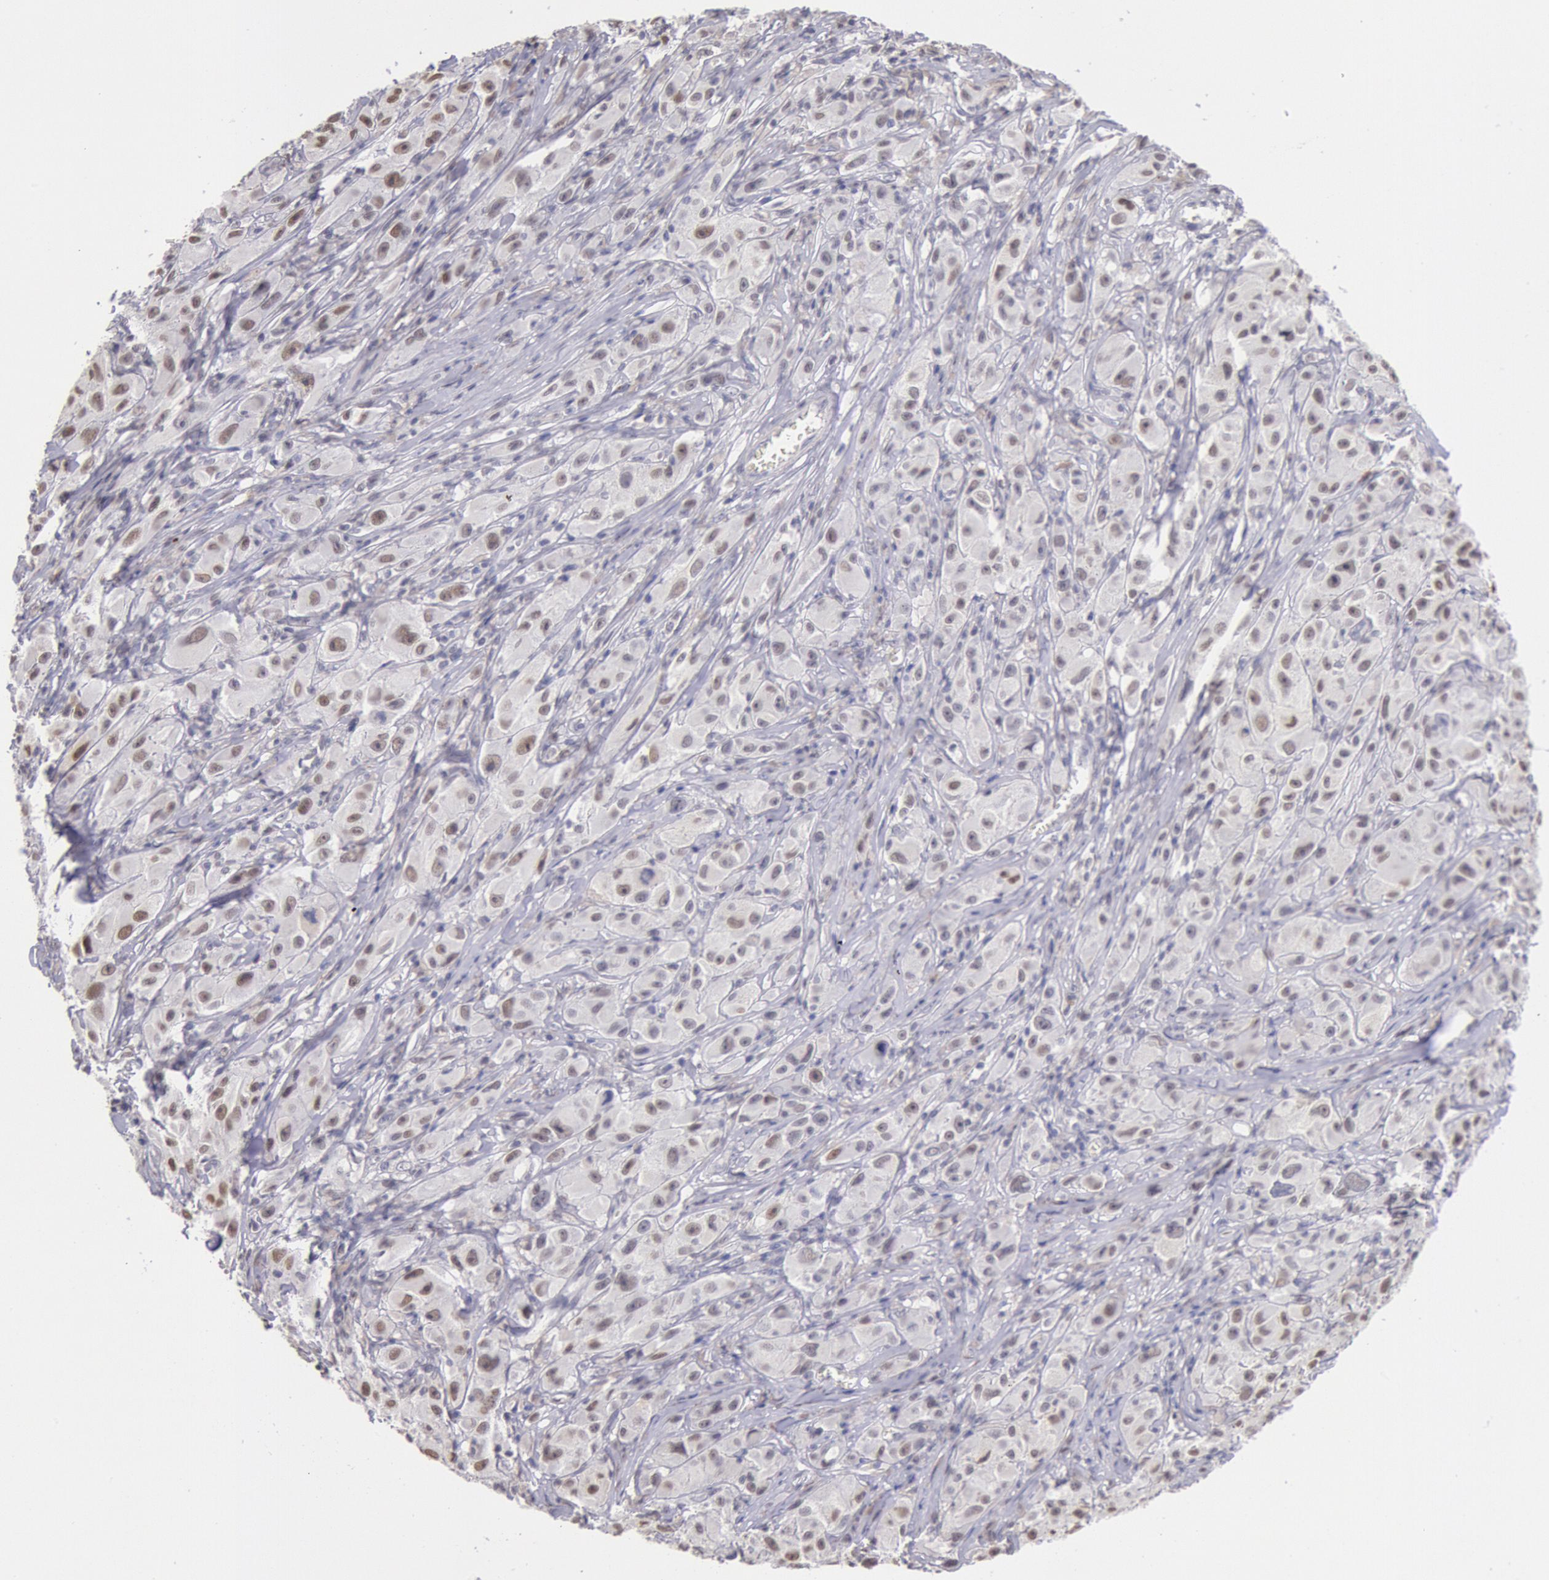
{"staining": {"intensity": "weak", "quantity": ">75%", "location": "nuclear"}, "tissue": "melanoma", "cell_type": "Tumor cells", "image_type": "cancer", "snomed": [{"axis": "morphology", "description": "Malignant melanoma, NOS"}, {"axis": "topography", "description": "Skin"}], "caption": "Immunohistochemistry (IHC) of human melanoma shows low levels of weak nuclear staining in approximately >75% of tumor cells.", "gene": "MYH7", "patient": {"sex": "male", "age": 56}}